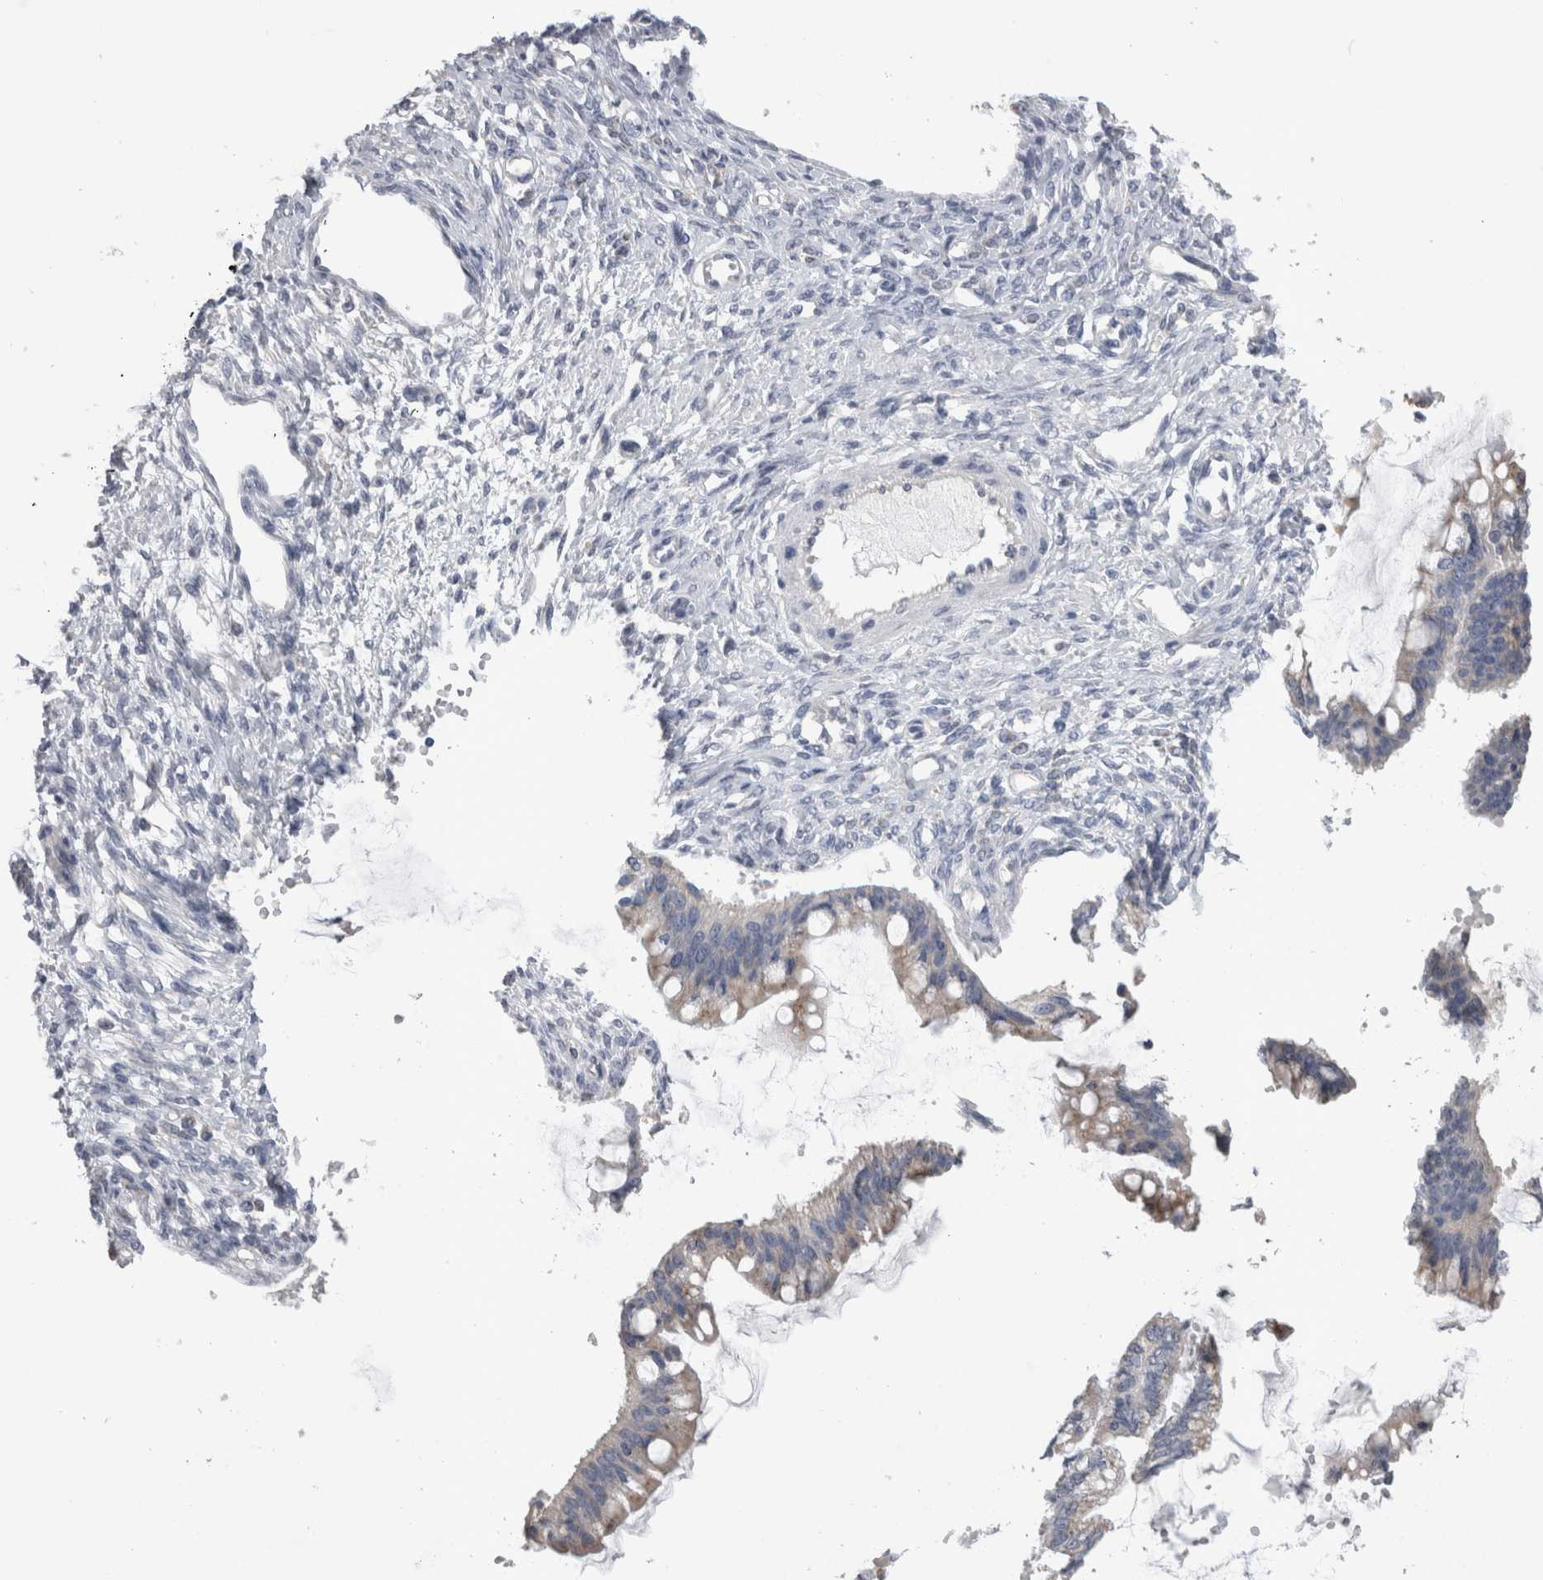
{"staining": {"intensity": "negative", "quantity": "none", "location": "none"}, "tissue": "ovarian cancer", "cell_type": "Tumor cells", "image_type": "cancer", "snomed": [{"axis": "morphology", "description": "Cystadenocarcinoma, mucinous, NOS"}, {"axis": "topography", "description": "Ovary"}], "caption": "High magnification brightfield microscopy of mucinous cystadenocarcinoma (ovarian) stained with DAB (brown) and counterstained with hematoxylin (blue): tumor cells show no significant positivity. (Stains: DAB IHC with hematoxylin counter stain, Microscopy: brightfield microscopy at high magnification).", "gene": "DHRS4", "patient": {"sex": "female", "age": 73}}